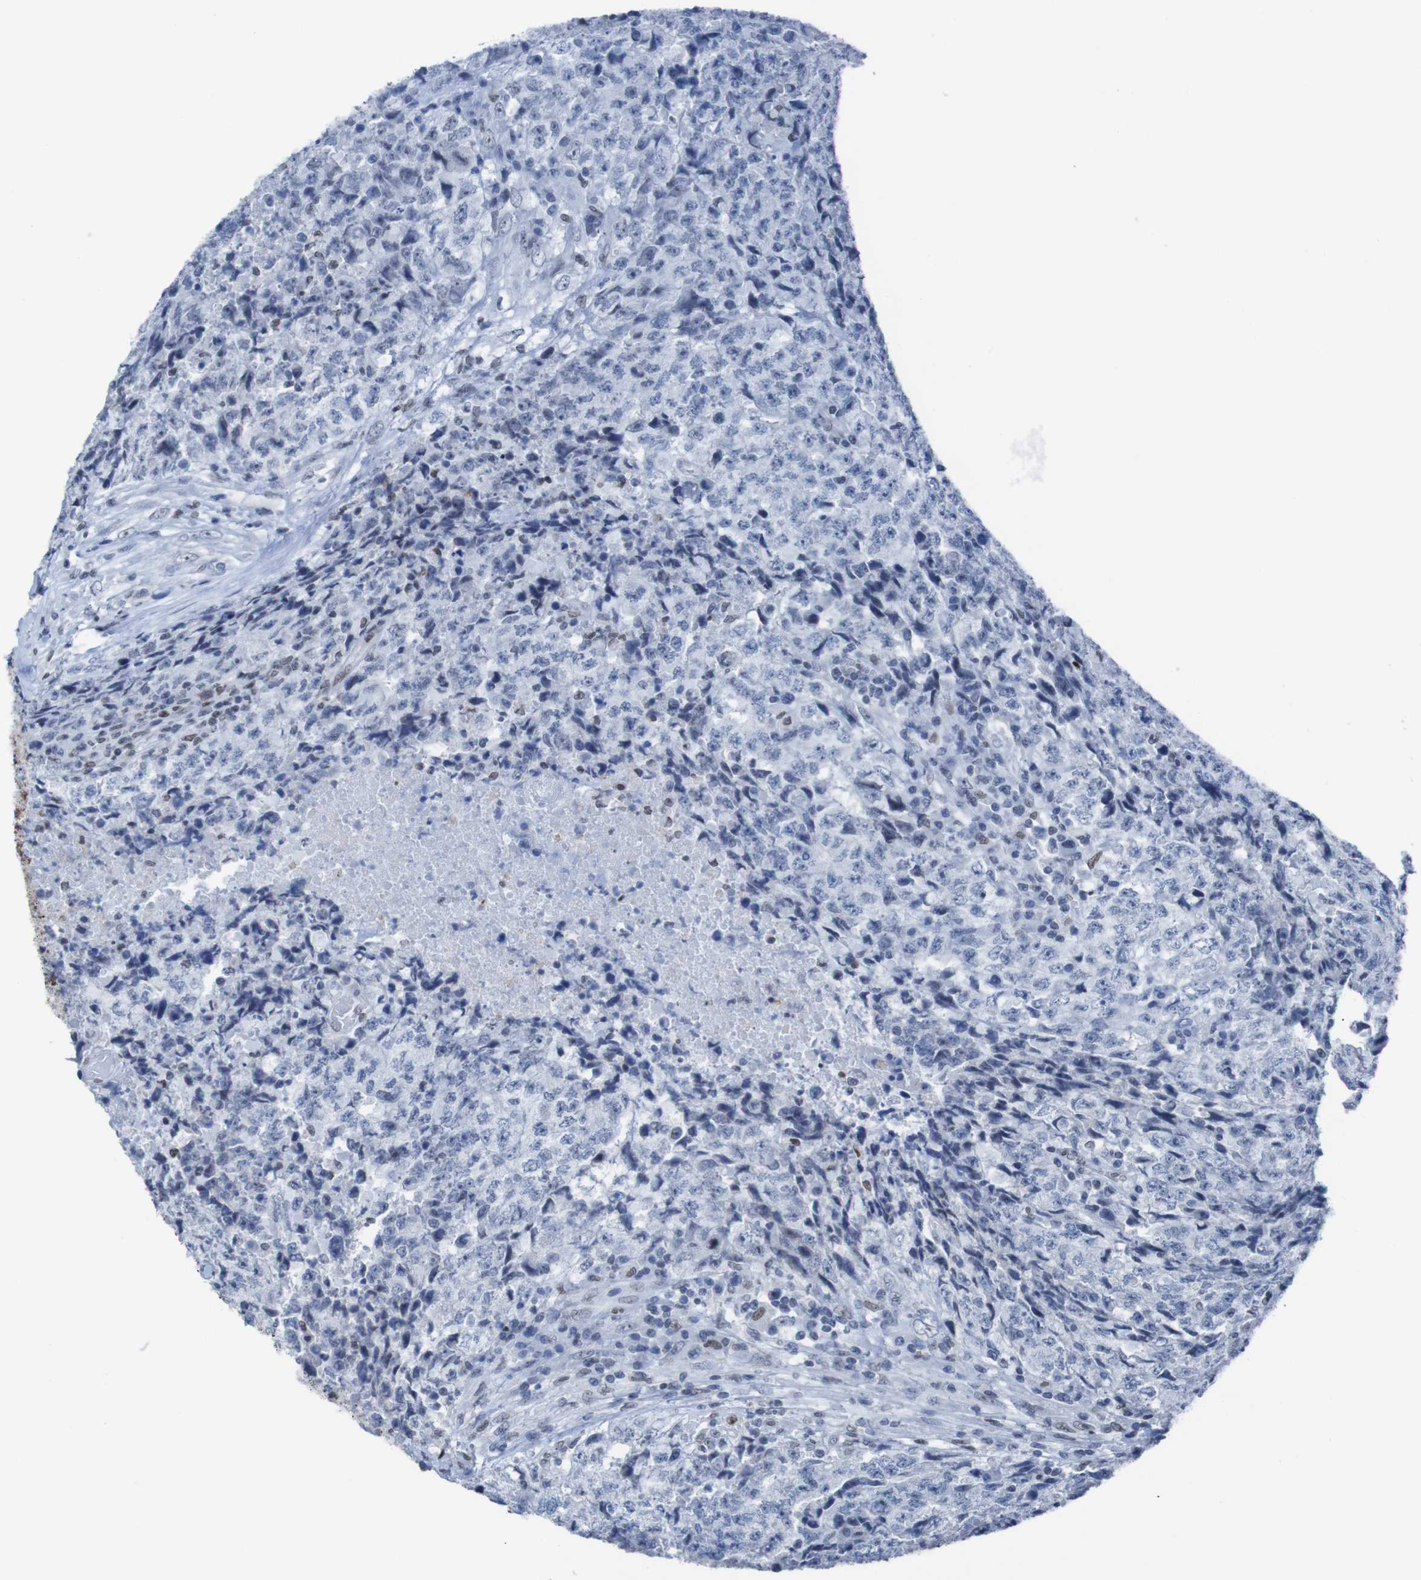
{"staining": {"intensity": "strong", "quantity": "<25%", "location": "nuclear"}, "tissue": "testis cancer", "cell_type": "Tumor cells", "image_type": "cancer", "snomed": [{"axis": "morphology", "description": "Necrosis, NOS"}, {"axis": "morphology", "description": "Carcinoma, Embryonal, NOS"}, {"axis": "topography", "description": "Testis"}], "caption": "Testis cancer (embryonal carcinoma) stained with DAB immunohistochemistry (IHC) shows medium levels of strong nuclear expression in about <25% of tumor cells.", "gene": "PHF2", "patient": {"sex": "male", "age": 19}}